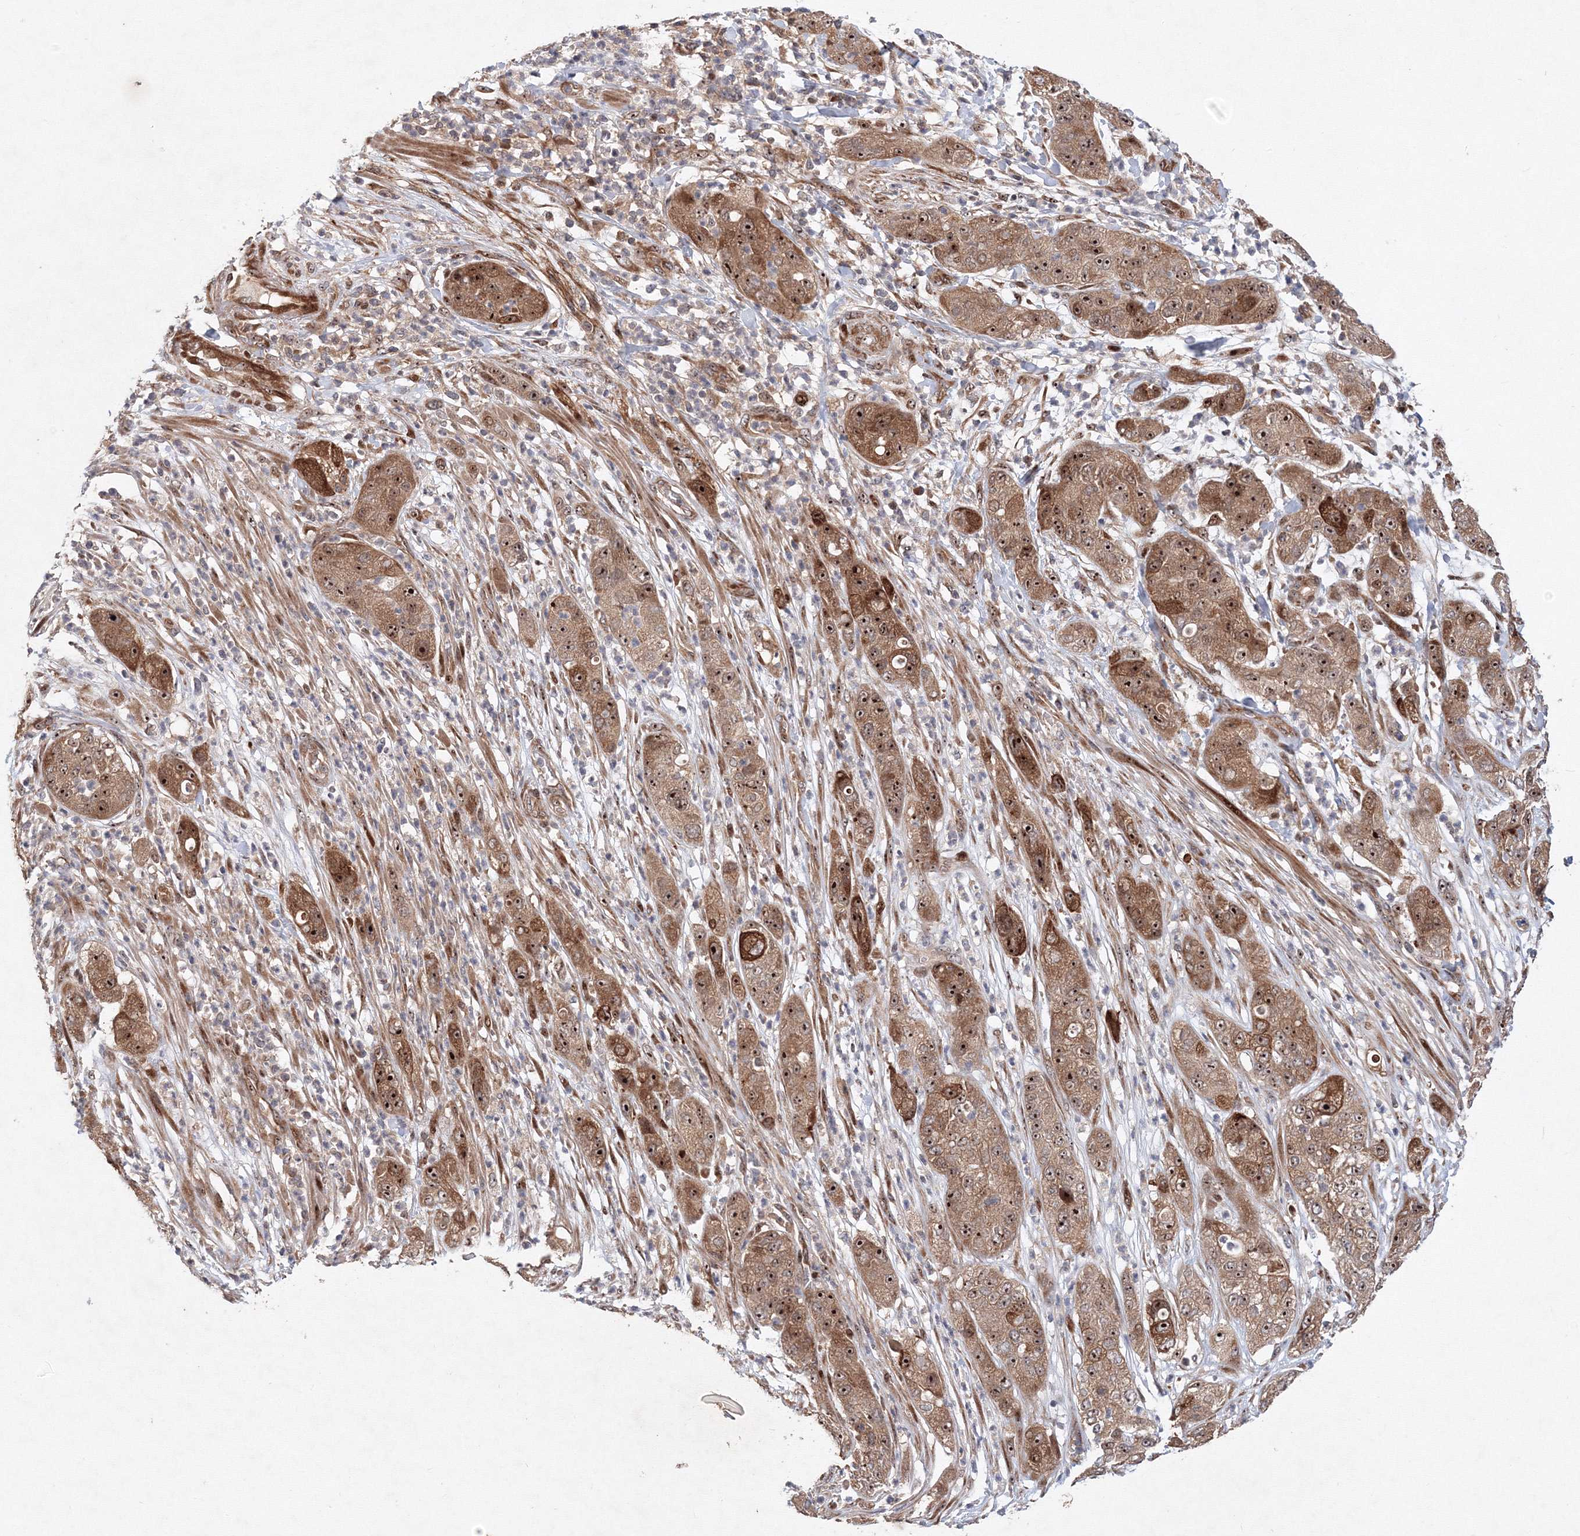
{"staining": {"intensity": "moderate", "quantity": ">75%", "location": "cytoplasmic/membranous,nuclear"}, "tissue": "pancreatic cancer", "cell_type": "Tumor cells", "image_type": "cancer", "snomed": [{"axis": "morphology", "description": "Adenocarcinoma, NOS"}, {"axis": "topography", "description": "Pancreas"}], "caption": "A high-resolution micrograph shows immunohistochemistry staining of pancreatic cancer (adenocarcinoma), which displays moderate cytoplasmic/membranous and nuclear positivity in approximately >75% of tumor cells.", "gene": "ANKAR", "patient": {"sex": "female", "age": 78}}